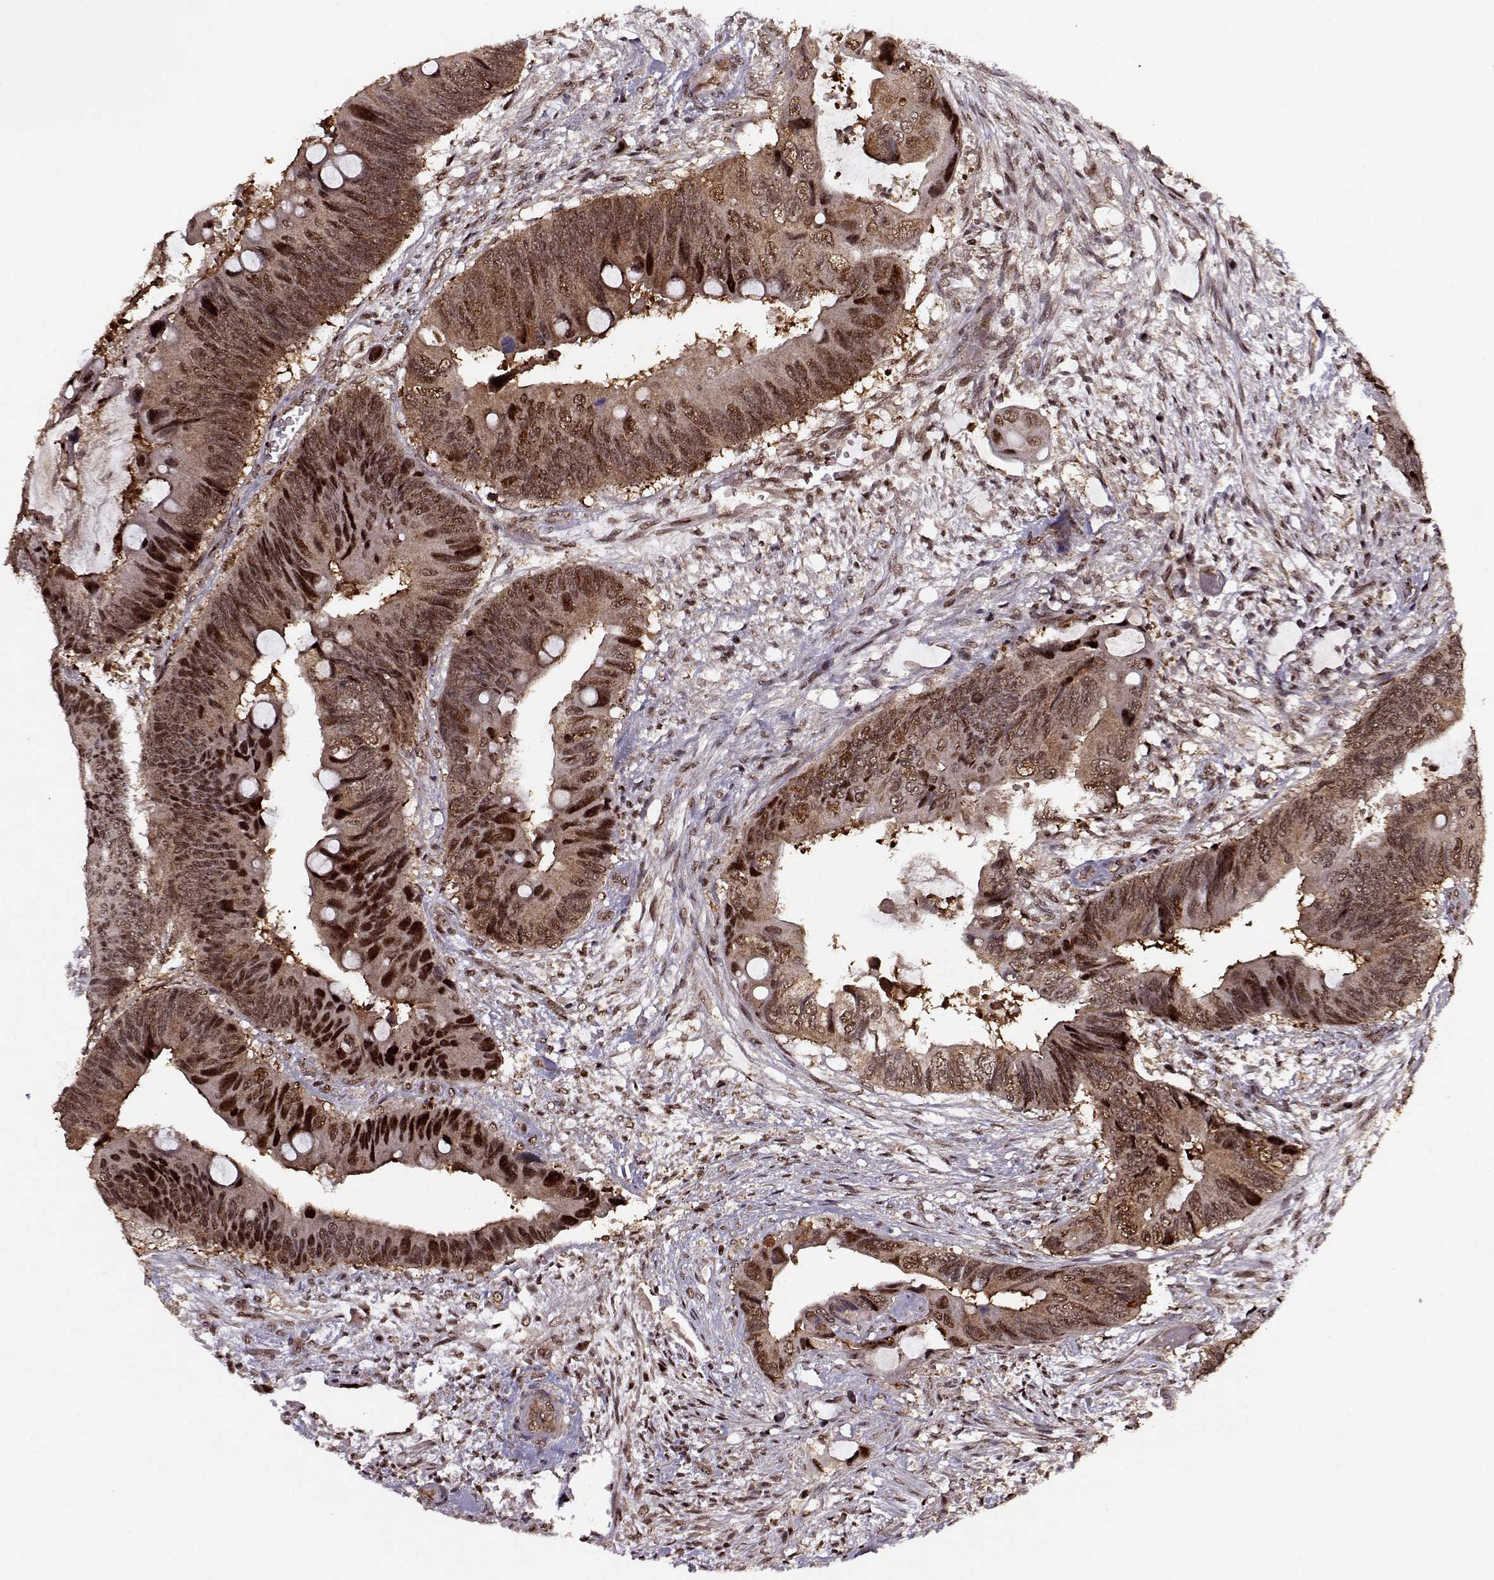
{"staining": {"intensity": "strong", "quantity": "25%-75%", "location": "nuclear"}, "tissue": "colorectal cancer", "cell_type": "Tumor cells", "image_type": "cancer", "snomed": [{"axis": "morphology", "description": "Adenocarcinoma, NOS"}, {"axis": "topography", "description": "Rectum"}], "caption": "Strong nuclear protein positivity is seen in approximately 25%-75% of tumor cells in colorectal adenocarcinoma. The staining is performed using DAB brown chromogen to label protein expression. The nuclei are counter-stained blue using hematoxylin.", "gene": "PSMA7", "patient": {"sex": "male", "age": 63}}